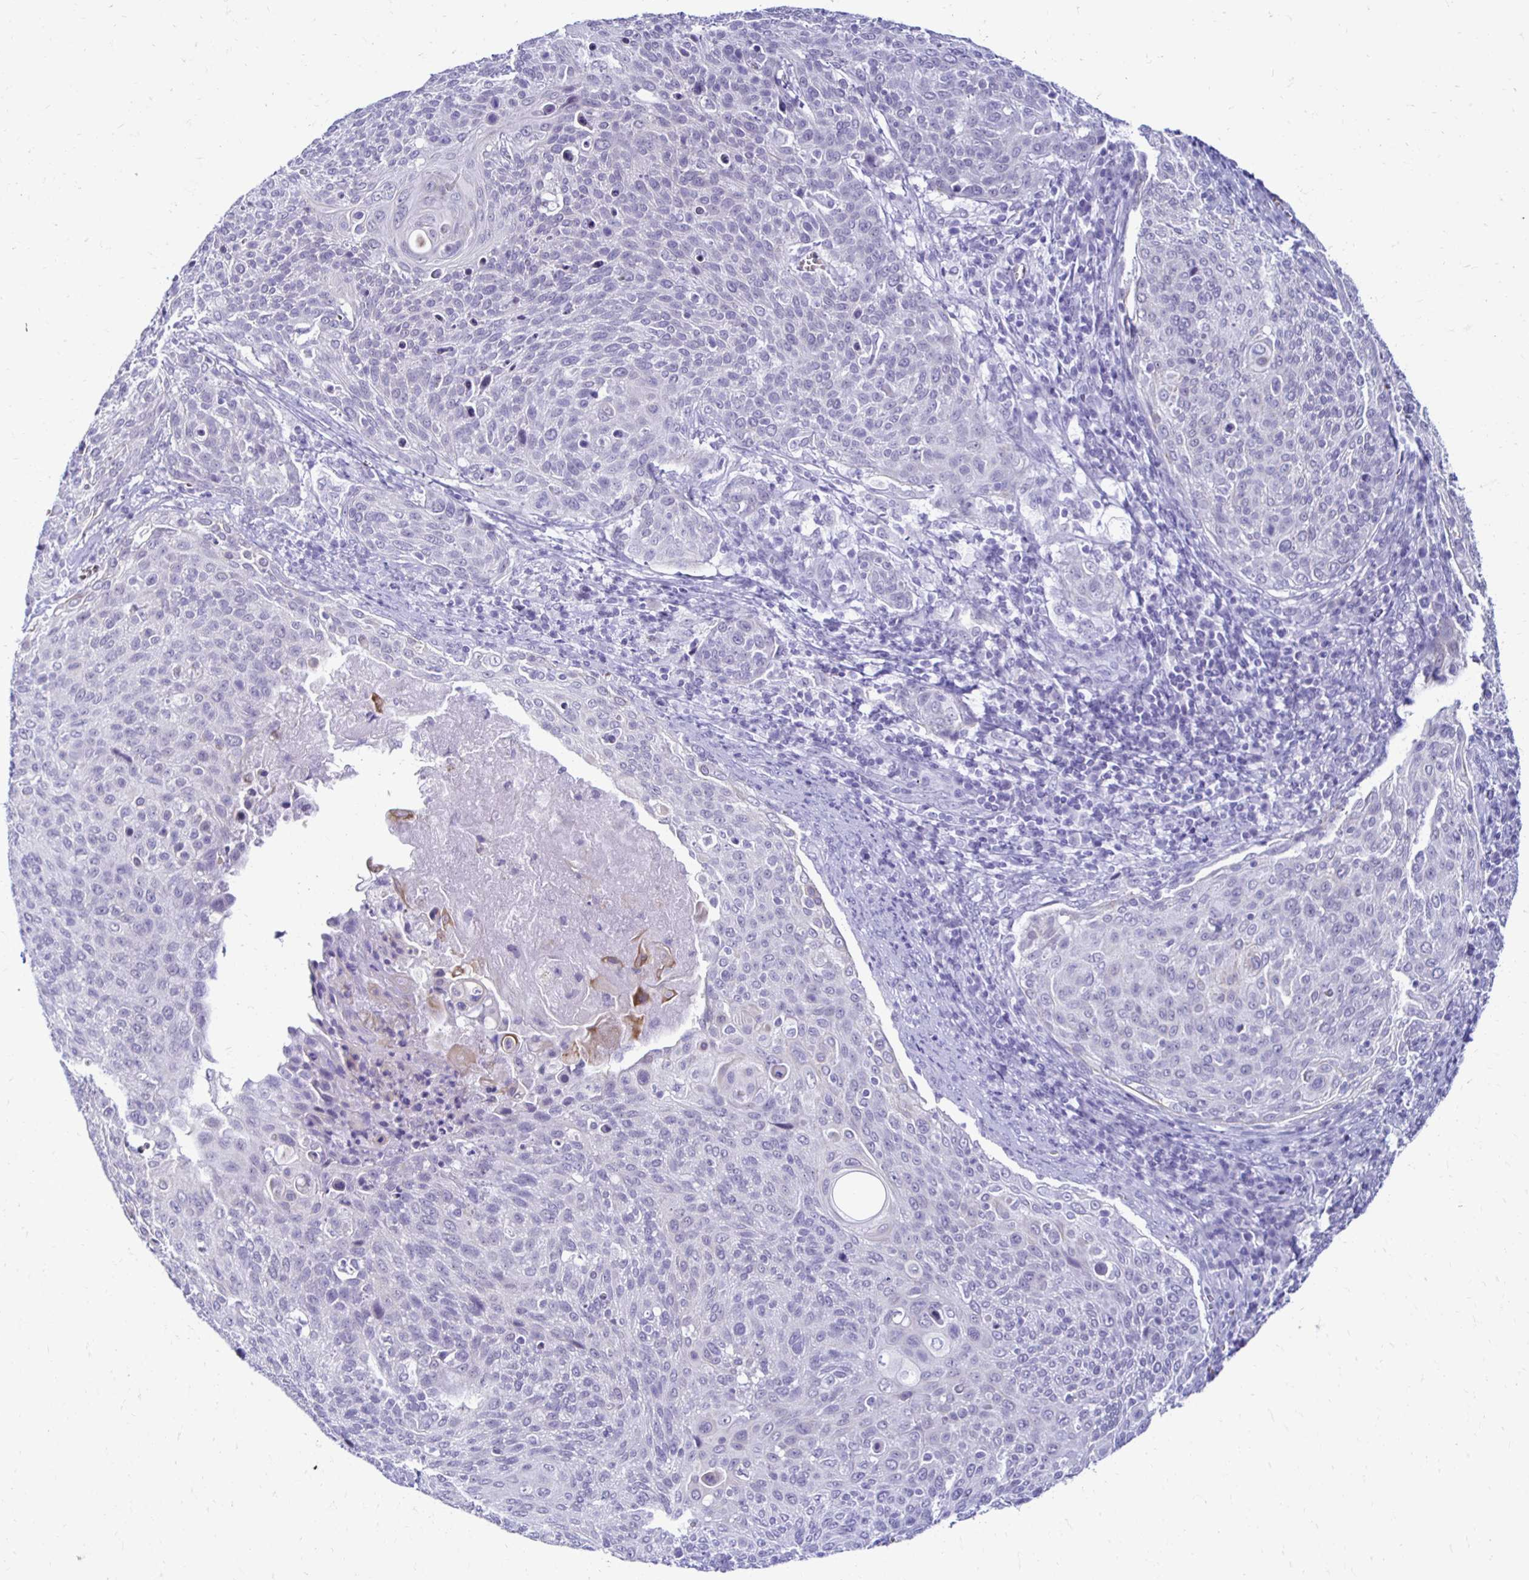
{"staining": {"intensity": "negative", "quantity": "none", "location": "none"}, "tissue": "cervical cancer", "cell_type": "Tumor cells", "image_type": "cancer", "snomed": [{"axis": "morphology", "description": "Squamous cell carcinoma, NOS"}, {"axis": "topography", "description": "Cervix"}], "caption": "A high-resolution photomicrograph shows IHC staining of cervical cancer, which displays no significant positivity in tumor cells. The staining was performed using DAB (3,3'-diaminobenzidine) to visualize the protein expression in brown, while the nuclei were stained in blue with hematoxylin (Magnification: 20x).", "gene": "RHBDL3", "patient": {"sex": "female", "age": 31}}